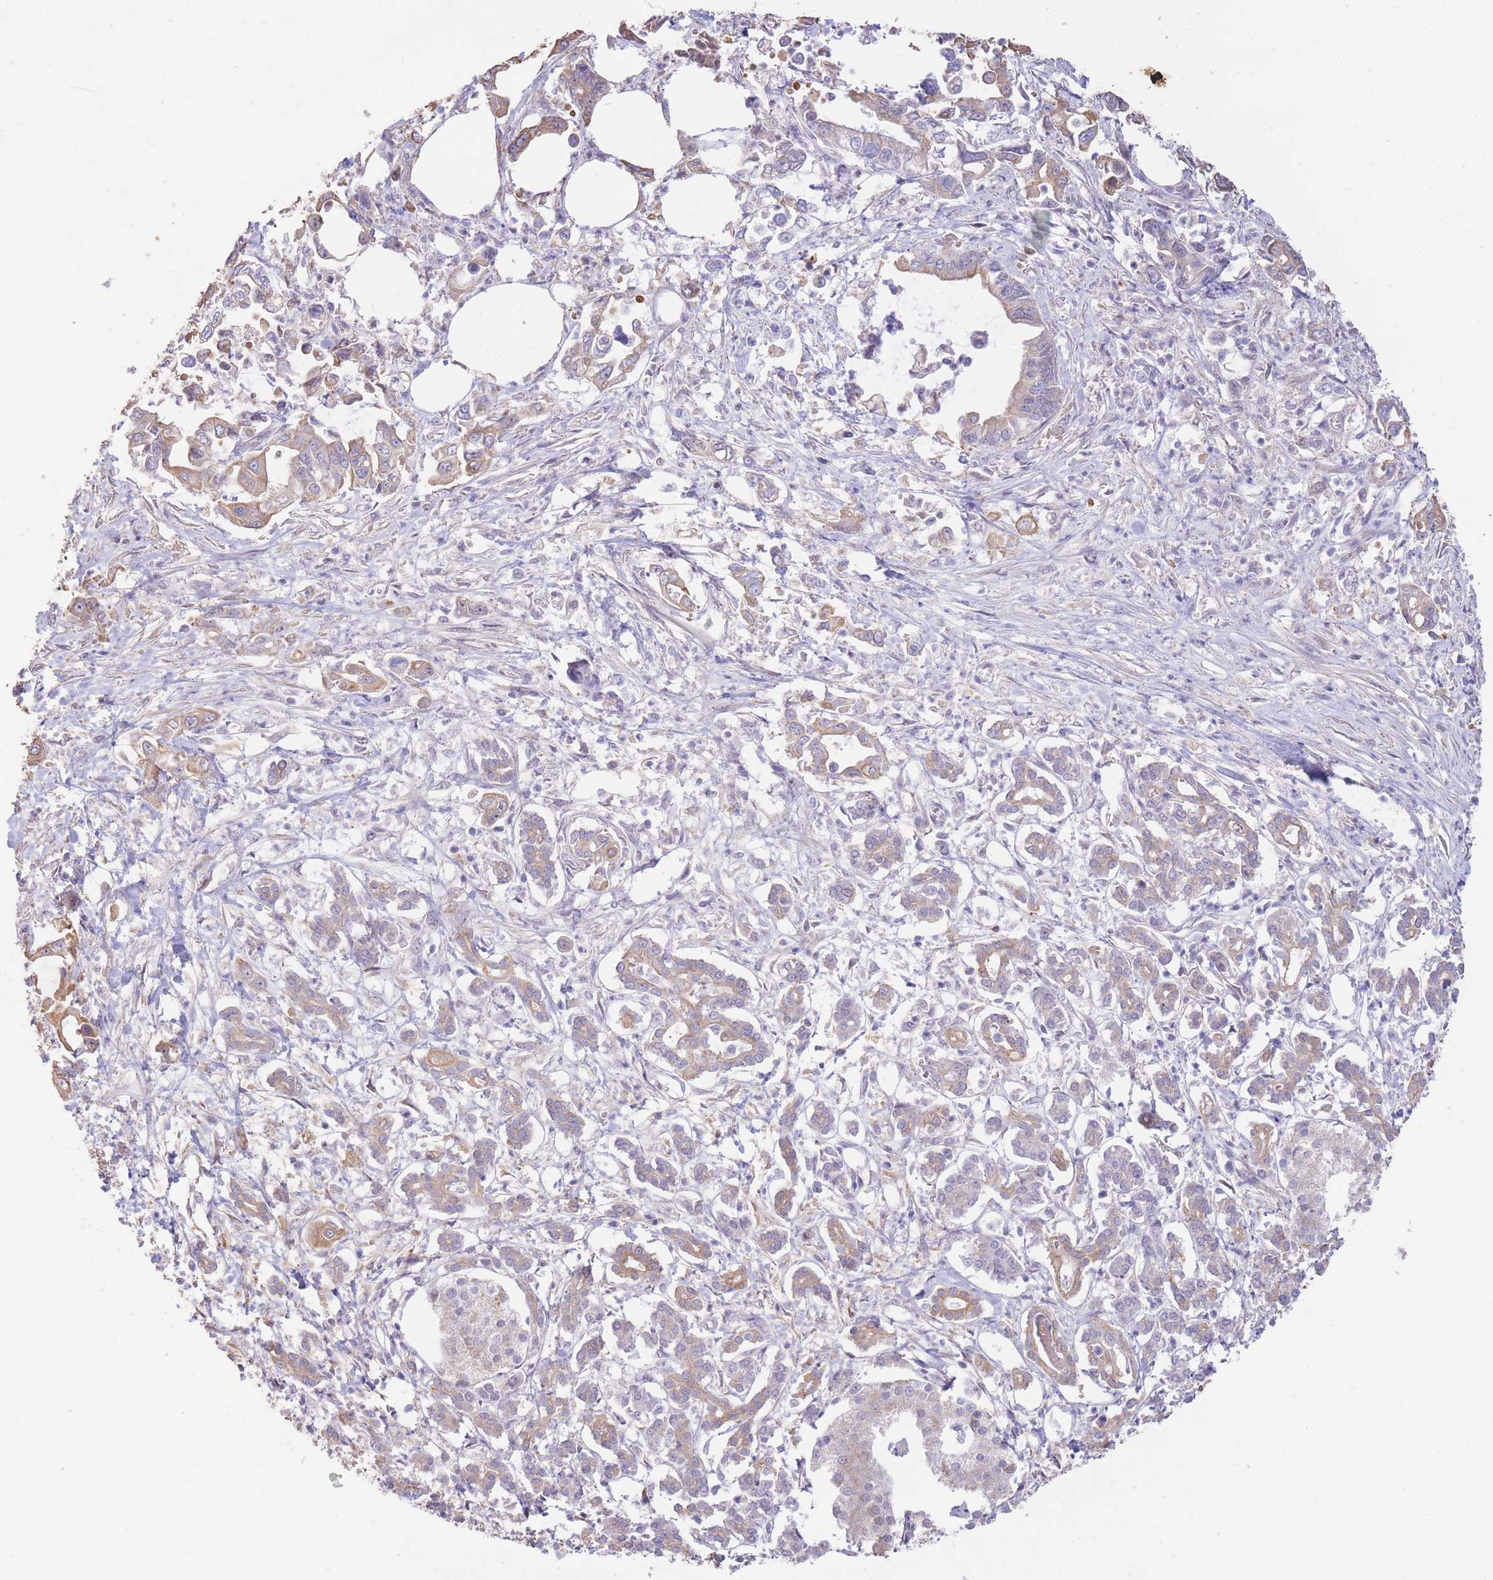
{"staining": {"intensity": "weak", "quantity": "25%-75%", "location": "cytoplasmic/membranous"}, "tissue": "pancreatic cancer", "cell_type": "Tumor cells", "image_type": "cancer", "snomed": [{"axis": "morphology", "description": "Adenocarcinoma, NOS"}, {"axis": "topography", "description": "Pancreas"}], "caption": "An IHC image of tumor tissue is shown. Protein staining in brown highlights weak cytoplasmic/membranous positivity in pancreatic adenocarcinoma within tumor cells. Immunohistochemistry (ihc) stains the protein of interest in brown and the nuclei are stained blue.", "gene": "RGS14", "patient": {"sex": "male", "age": 61}}